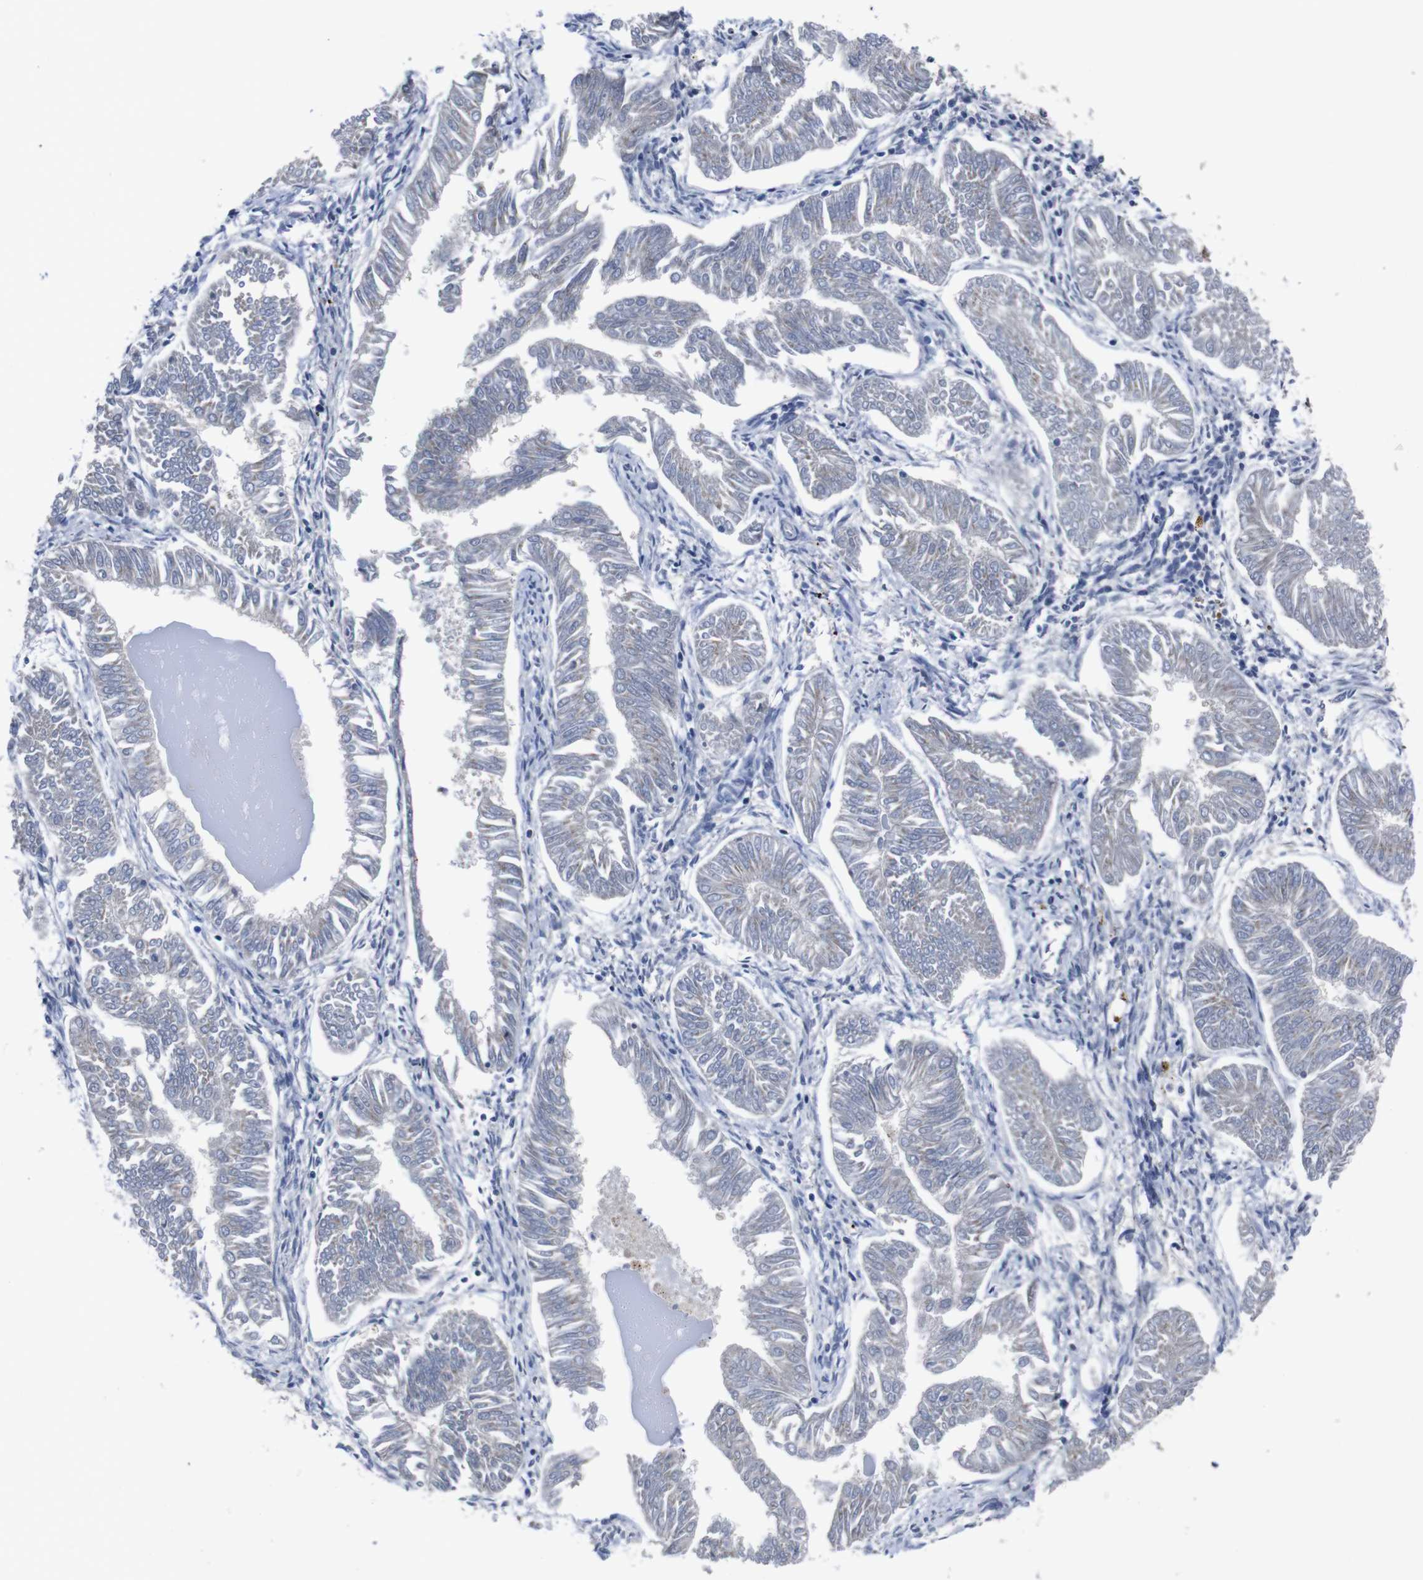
{"staining": {"intensity": "negative", "quantity": "none", "location": "none"}, "tissue": "endometrial cancer", "cell_type": "Tumor cells", "image_type": "cancer", "snomed": [{"axis": "morphology", "description": "Adenocarcinoma, NOS"}, {"axis": "topography", "description": "Endometrium"}], "caption": "Histopathology image shows no significant protein positivity in tumor cells of adenocarcinoma (endometrial). The staining is performed using DAB (3,3'-diaminobenzidine) brown chromogen with nuclei counter-stained in using hematoxylin.", "gene": "SEMA4B", "patient": {"sex": "female", "age": 53}}